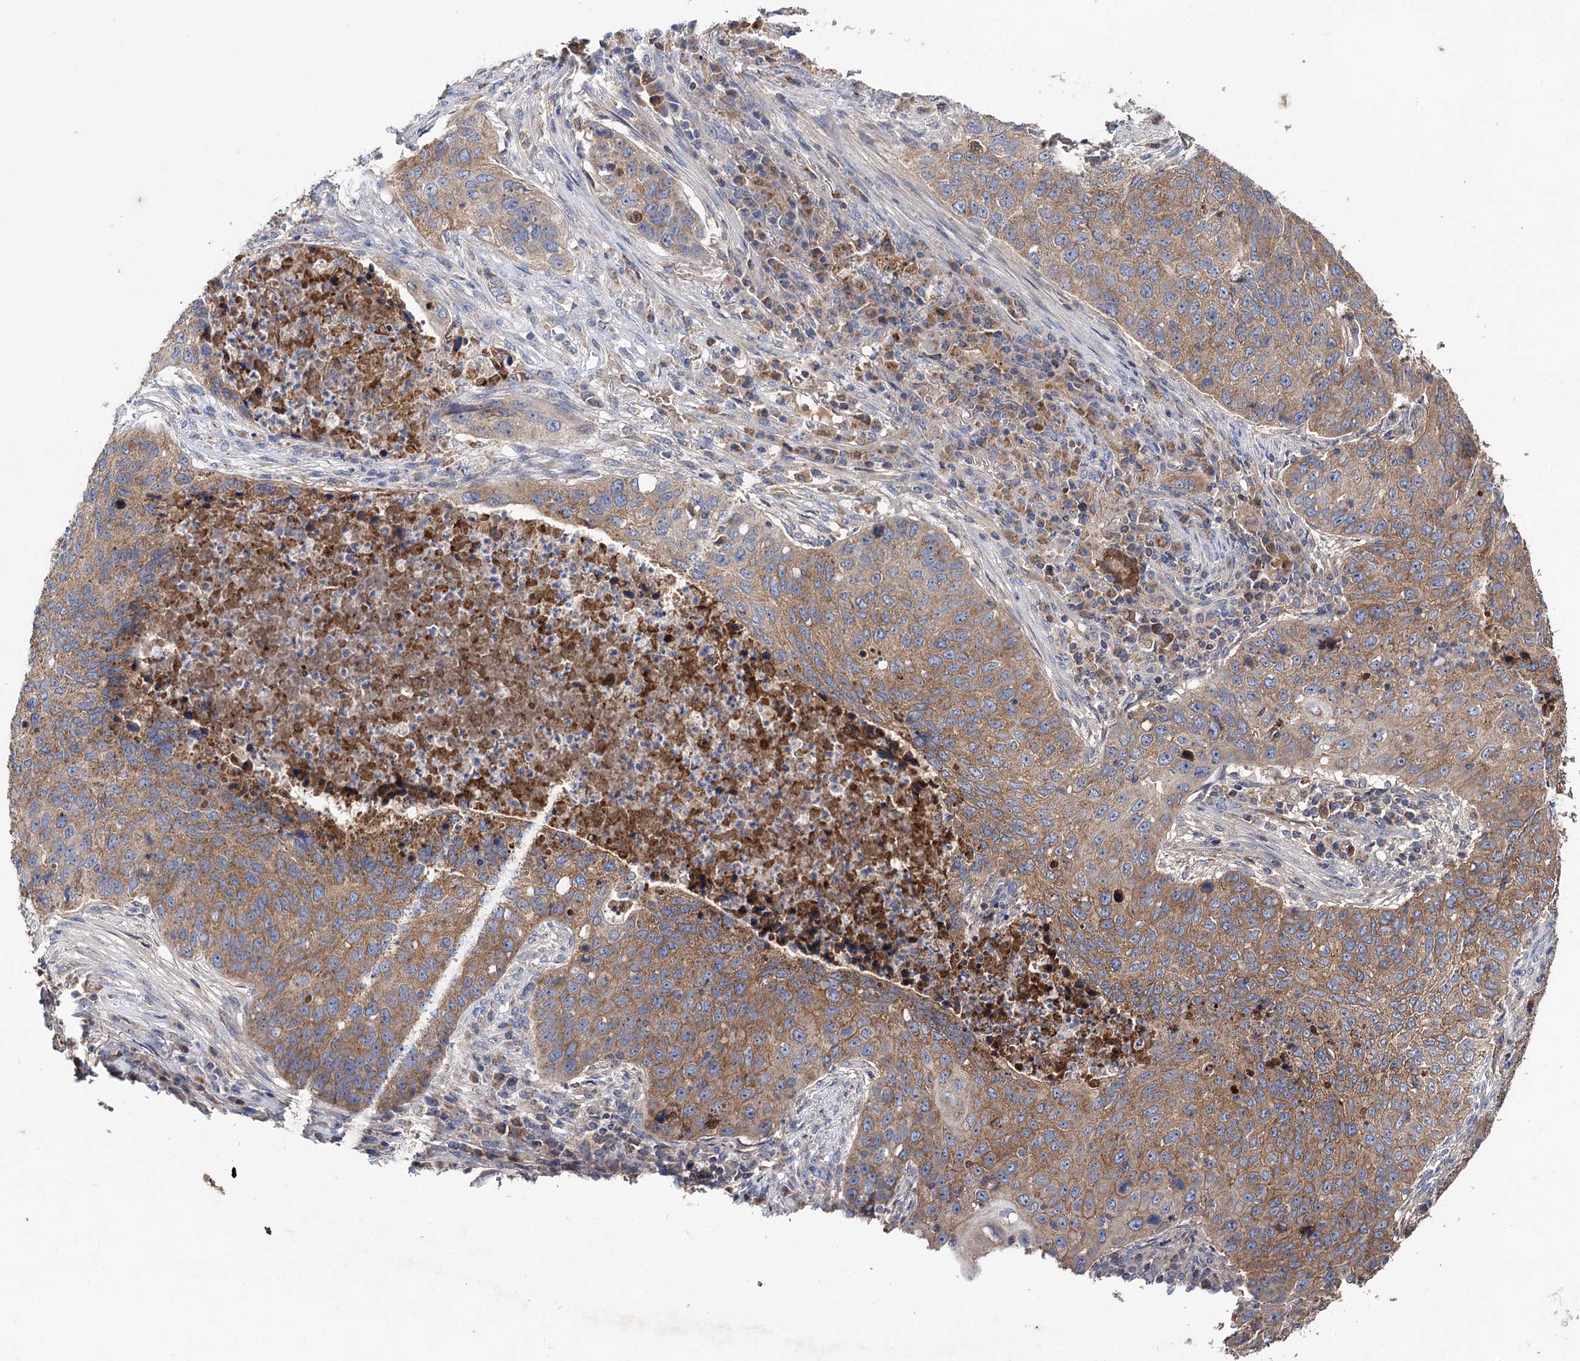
{"staining": {"intensity": "moderate", "quantity": ">75%", "location": "cytoplasmic/membranous"}, "tissue": "lung cancer", "cell_type": "Tumor cells", "image_type": "cancer", "snomed": [{"axis": "morphology", "description": "Squamous cell carcinoma, NOS"}, {"axis": "topography", "description": "Lung"}], "caption": "There is medium levels of moderate cytoplasmic/membranous staining in tumor cells of lung cancer (squamous cell carcinoma), as demonstrated by immunohistochemical staining (brown color).", "gene": "CLPB", "patient": {"sex": "female", "age": 63}}